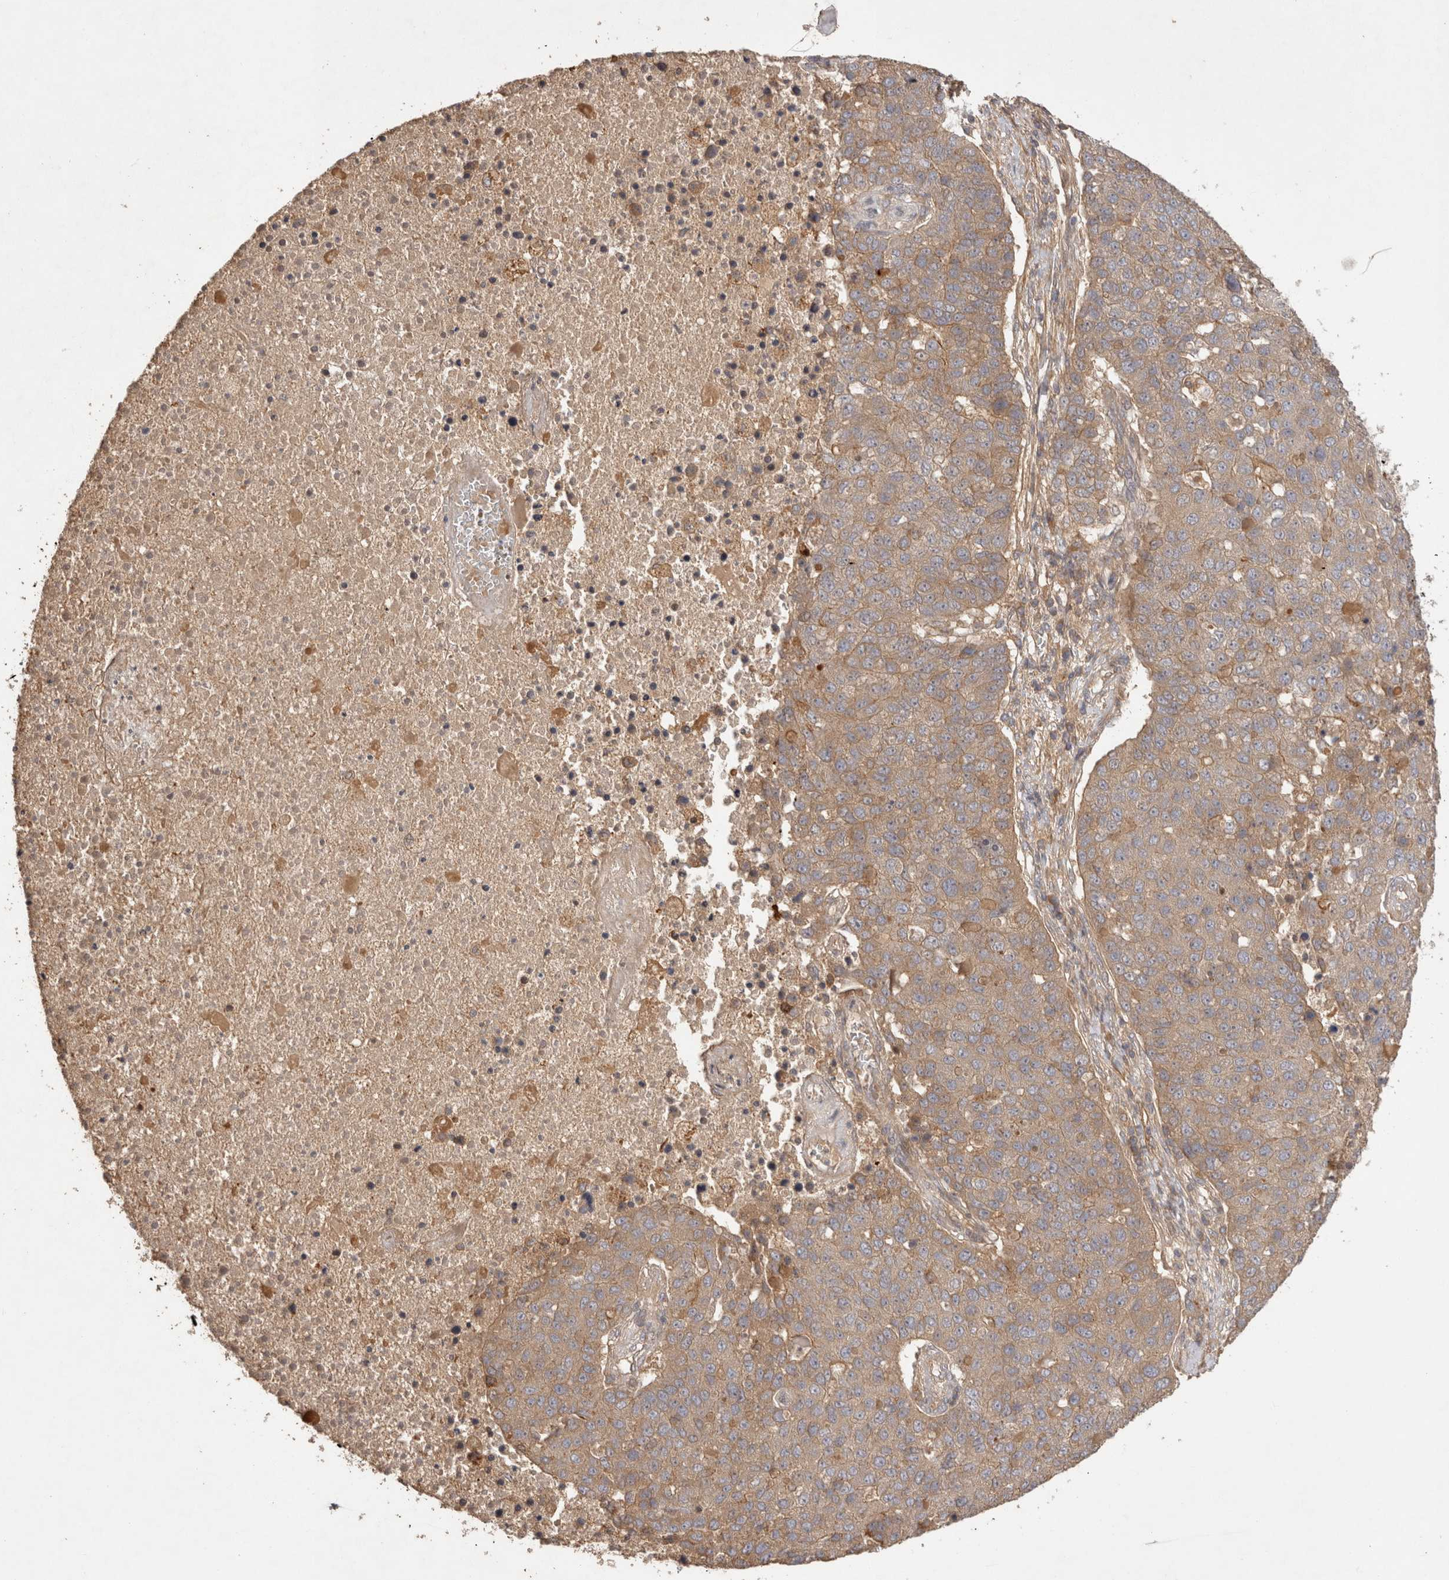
{"staining": {"intensity": "weak", "quantity": ">75%", "location": "cytoplasmic/membranous"}, "tissue": "pancreatic cancer", "cell_type": "Tumor cells", "image_type": "cancer", "snomed": [{"axis": "morphology", "description": "Adenocarcinoma, NOS"}, {"axis": "topography", "description": "Pancreas"}], "caption": "Pancreatic cancer (adenocarcinoma) stained with DAB immunohistochemistry (IHC) exhibits low levels of weak cytoplasmic/membranous expression in approximately >75% of tumor cells. (Stains: DAB in brown, nuclei in blue, Microscopy: brightfield microscopy at high magnification).", "gene": "PPP1R42", "patient": {"sex": "female", "age": 61}}